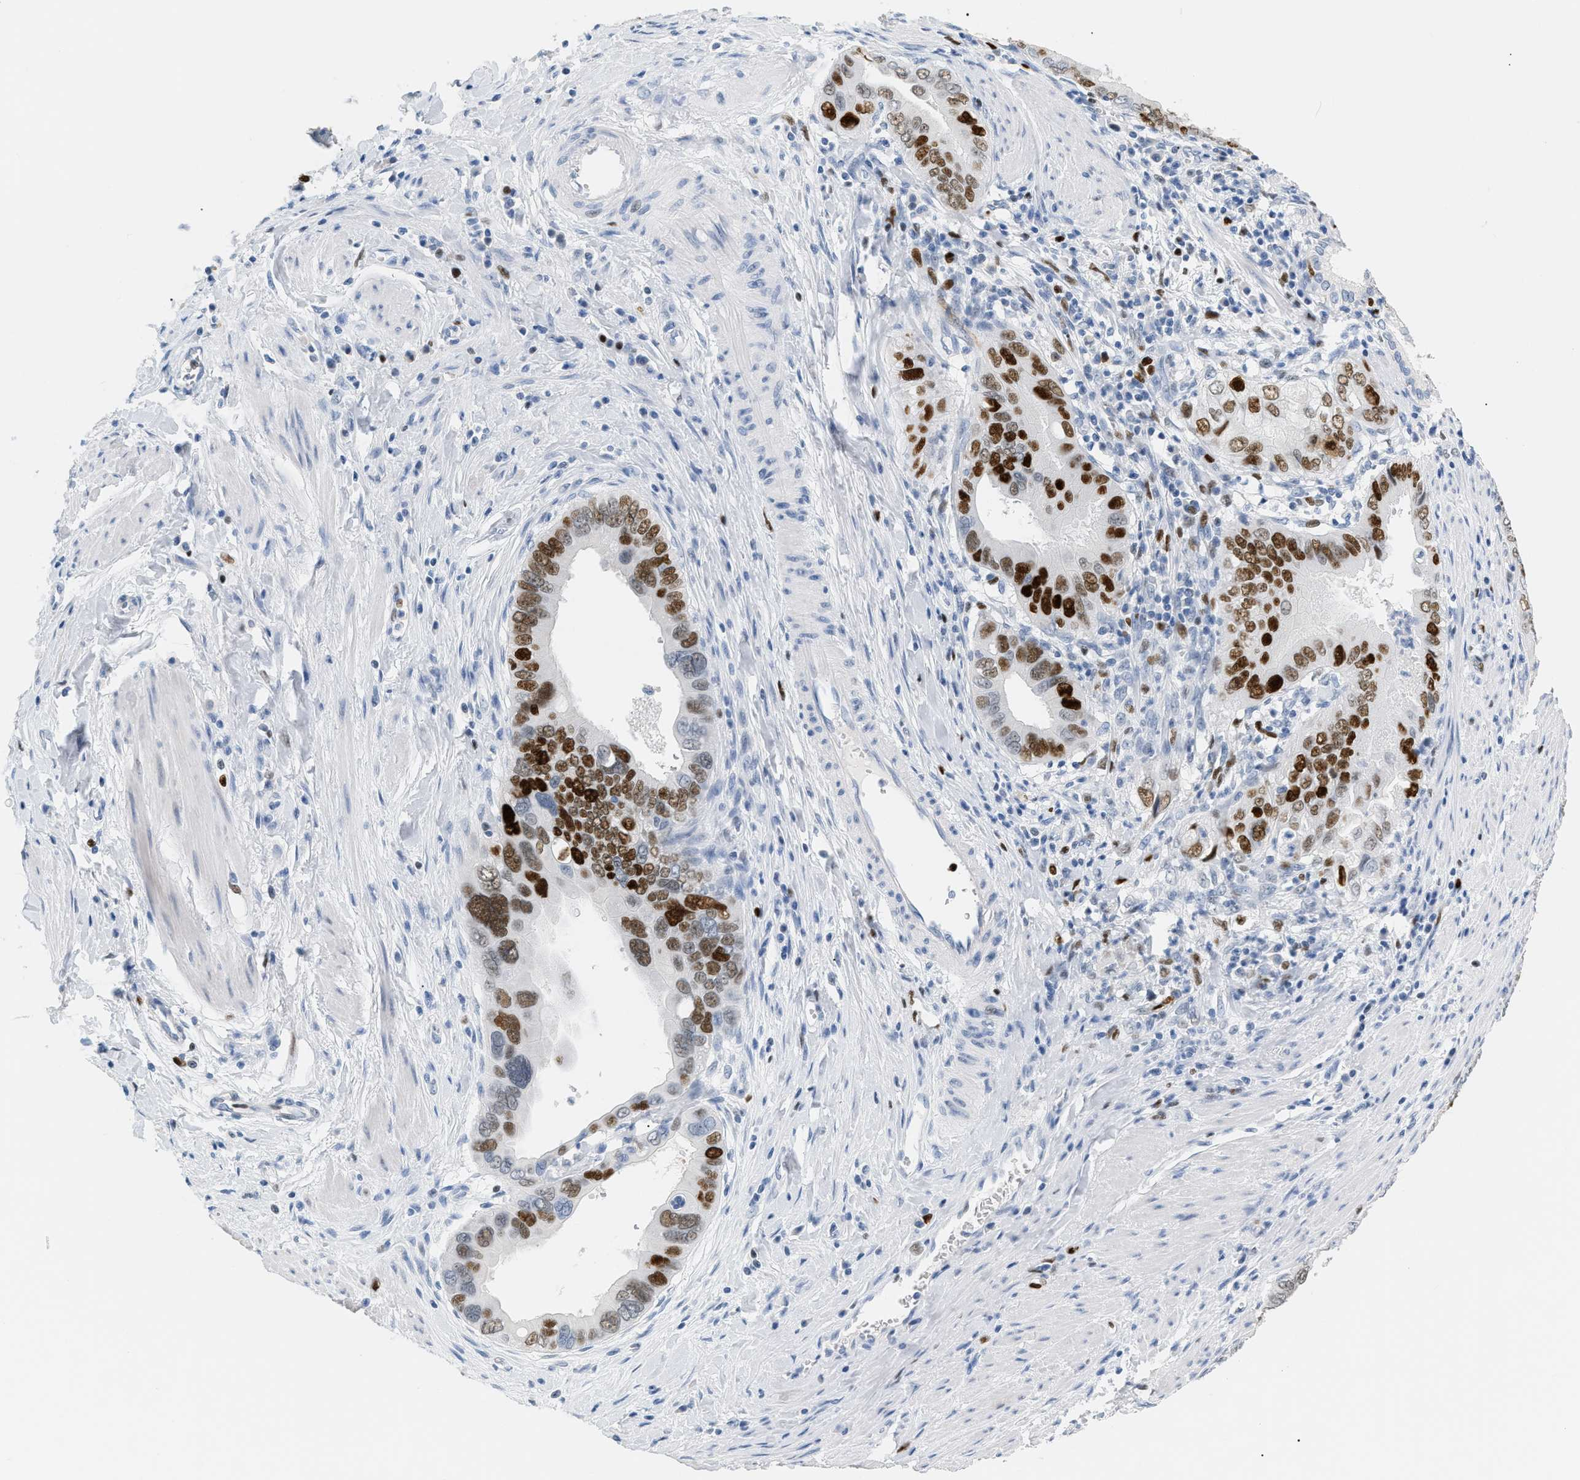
{"staining": {"intensity": "strong", "quantity": "25%-75%", "location": "nuclear"}, "tissue": "pancreatic cancer", "cell_type": "Tumor cells", "image_type": "cancer", "snomed": [{"axis": "morphology", "description": "Normal tissue, NOS"}, {"axis": "topography", "description": "Lymph node"}], "caption": "Pancreatic cancer stained with a protein marker shows strong staining in tumor cells.", "gene": "MCM7", "patient": {"sex": "male", "age": 50}}